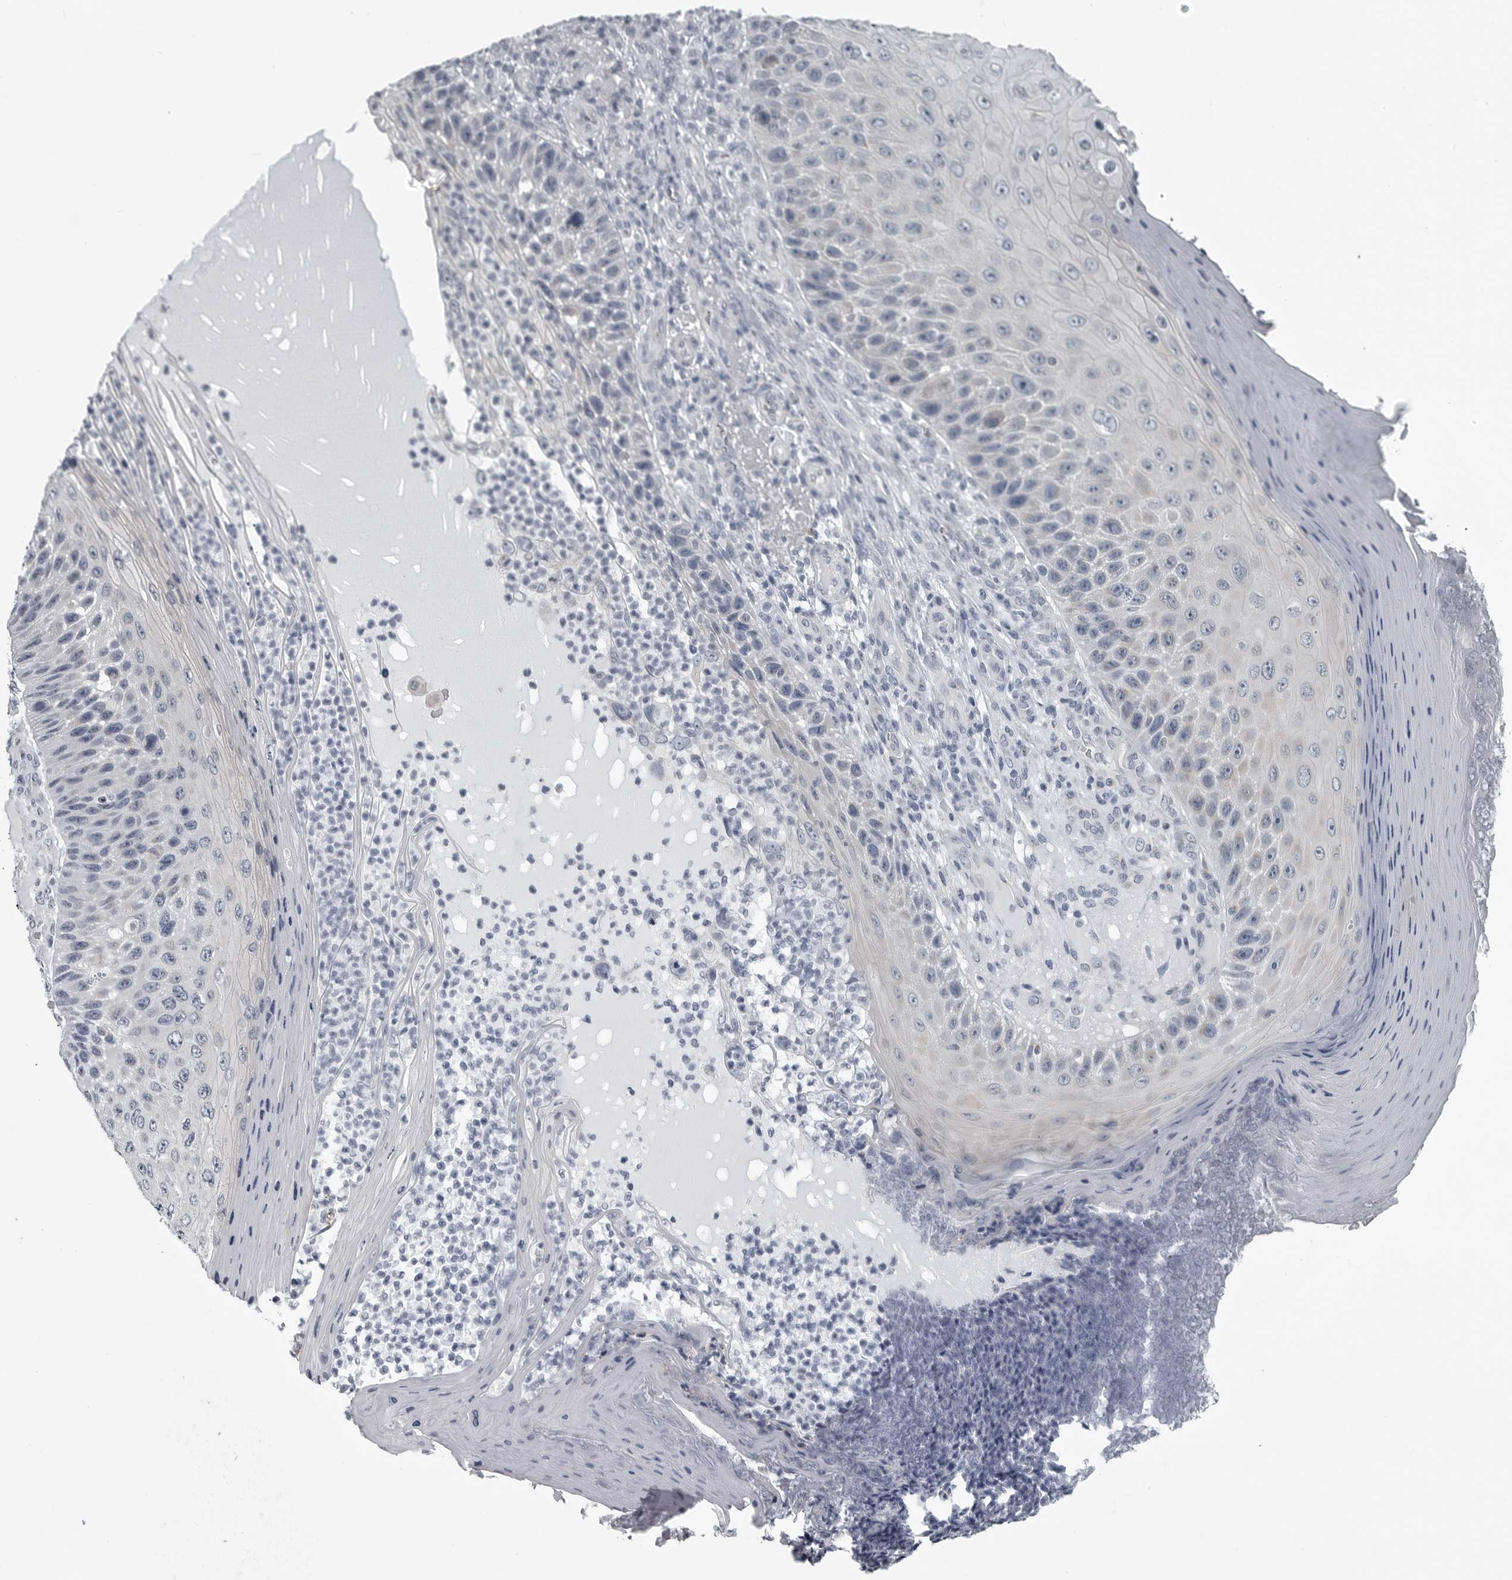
{"staining": {"intensity": "negative", "quantity": "none", "location": "none"}, "tissue": "skin cancer", "cell_type": "Tumor cells", "image_type": "cancer", "snomed": [{"axis": "morphology", "description": "Squamous cell carcinoma, NOS"}, {"axis": "topography", "description": "Skin"}], "caption": "Immunohistochemistry of human skin cancer (squamous cell carcinoma) displays no staining in tumor cells.", "gene": "MYOC", "patient": {"sex": "female", "age": 88}}